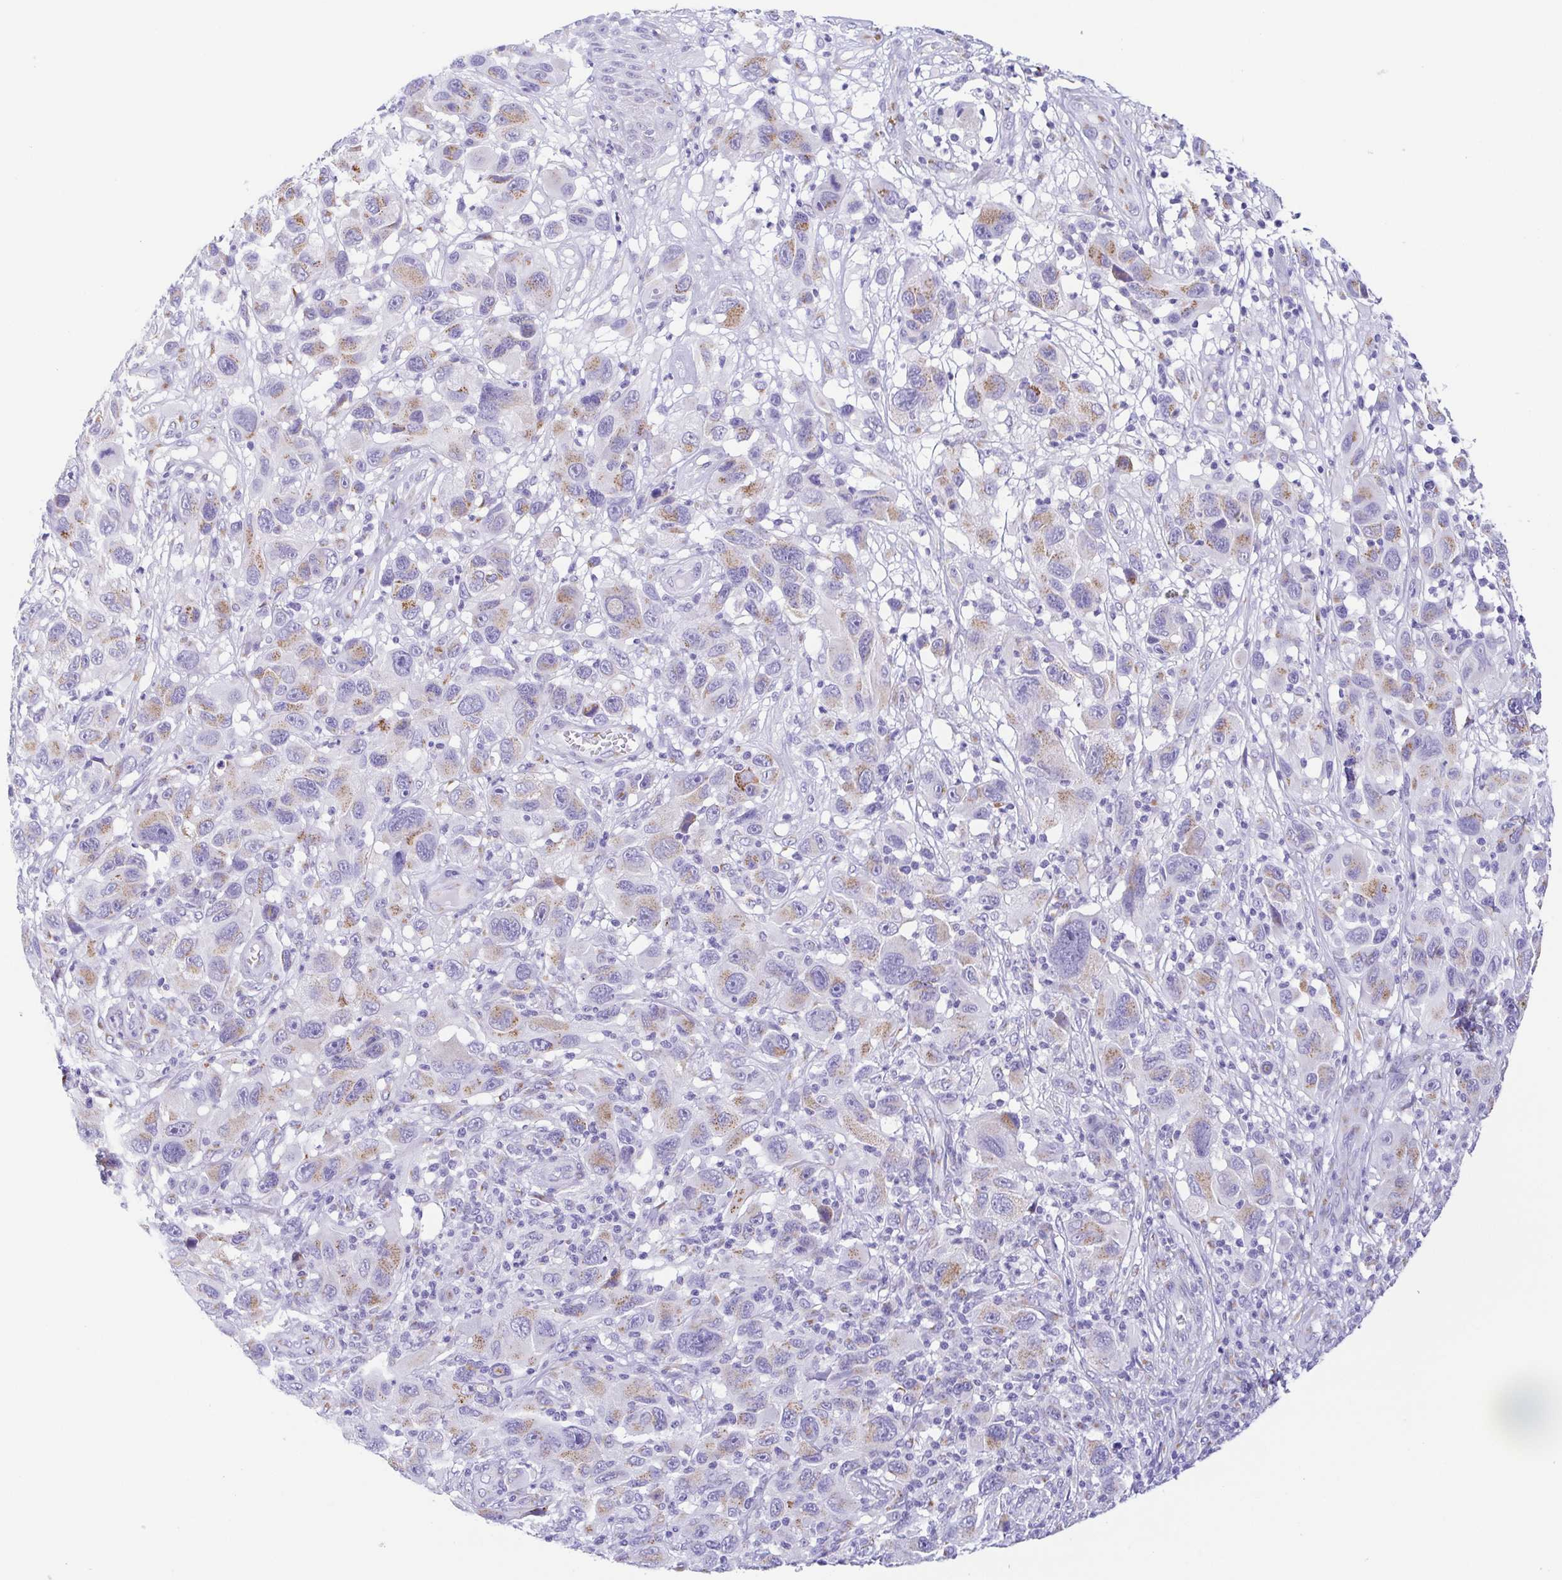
{"staining": {"intensity": "moderate", "quantity": "25%-75%", "location": "cytoplasmic/membranous"}, "tissue": "melanoma", "cell_type": "Tumor cells", "image_type": "cancer", "snomed": [{"axis": "morphology", "description": "Malignant melanoma, NOS"}, {"axis": "topography", "description": "Skin"}], "caption": "Protein analysis of malignant melanoma tissue demonstrates moderate cytoplasmic/membranous positivity in approximately 25%-75% of tumor cells.", "gene": "SULT1B1", "patient": {"sex": "male", "age": 53}}